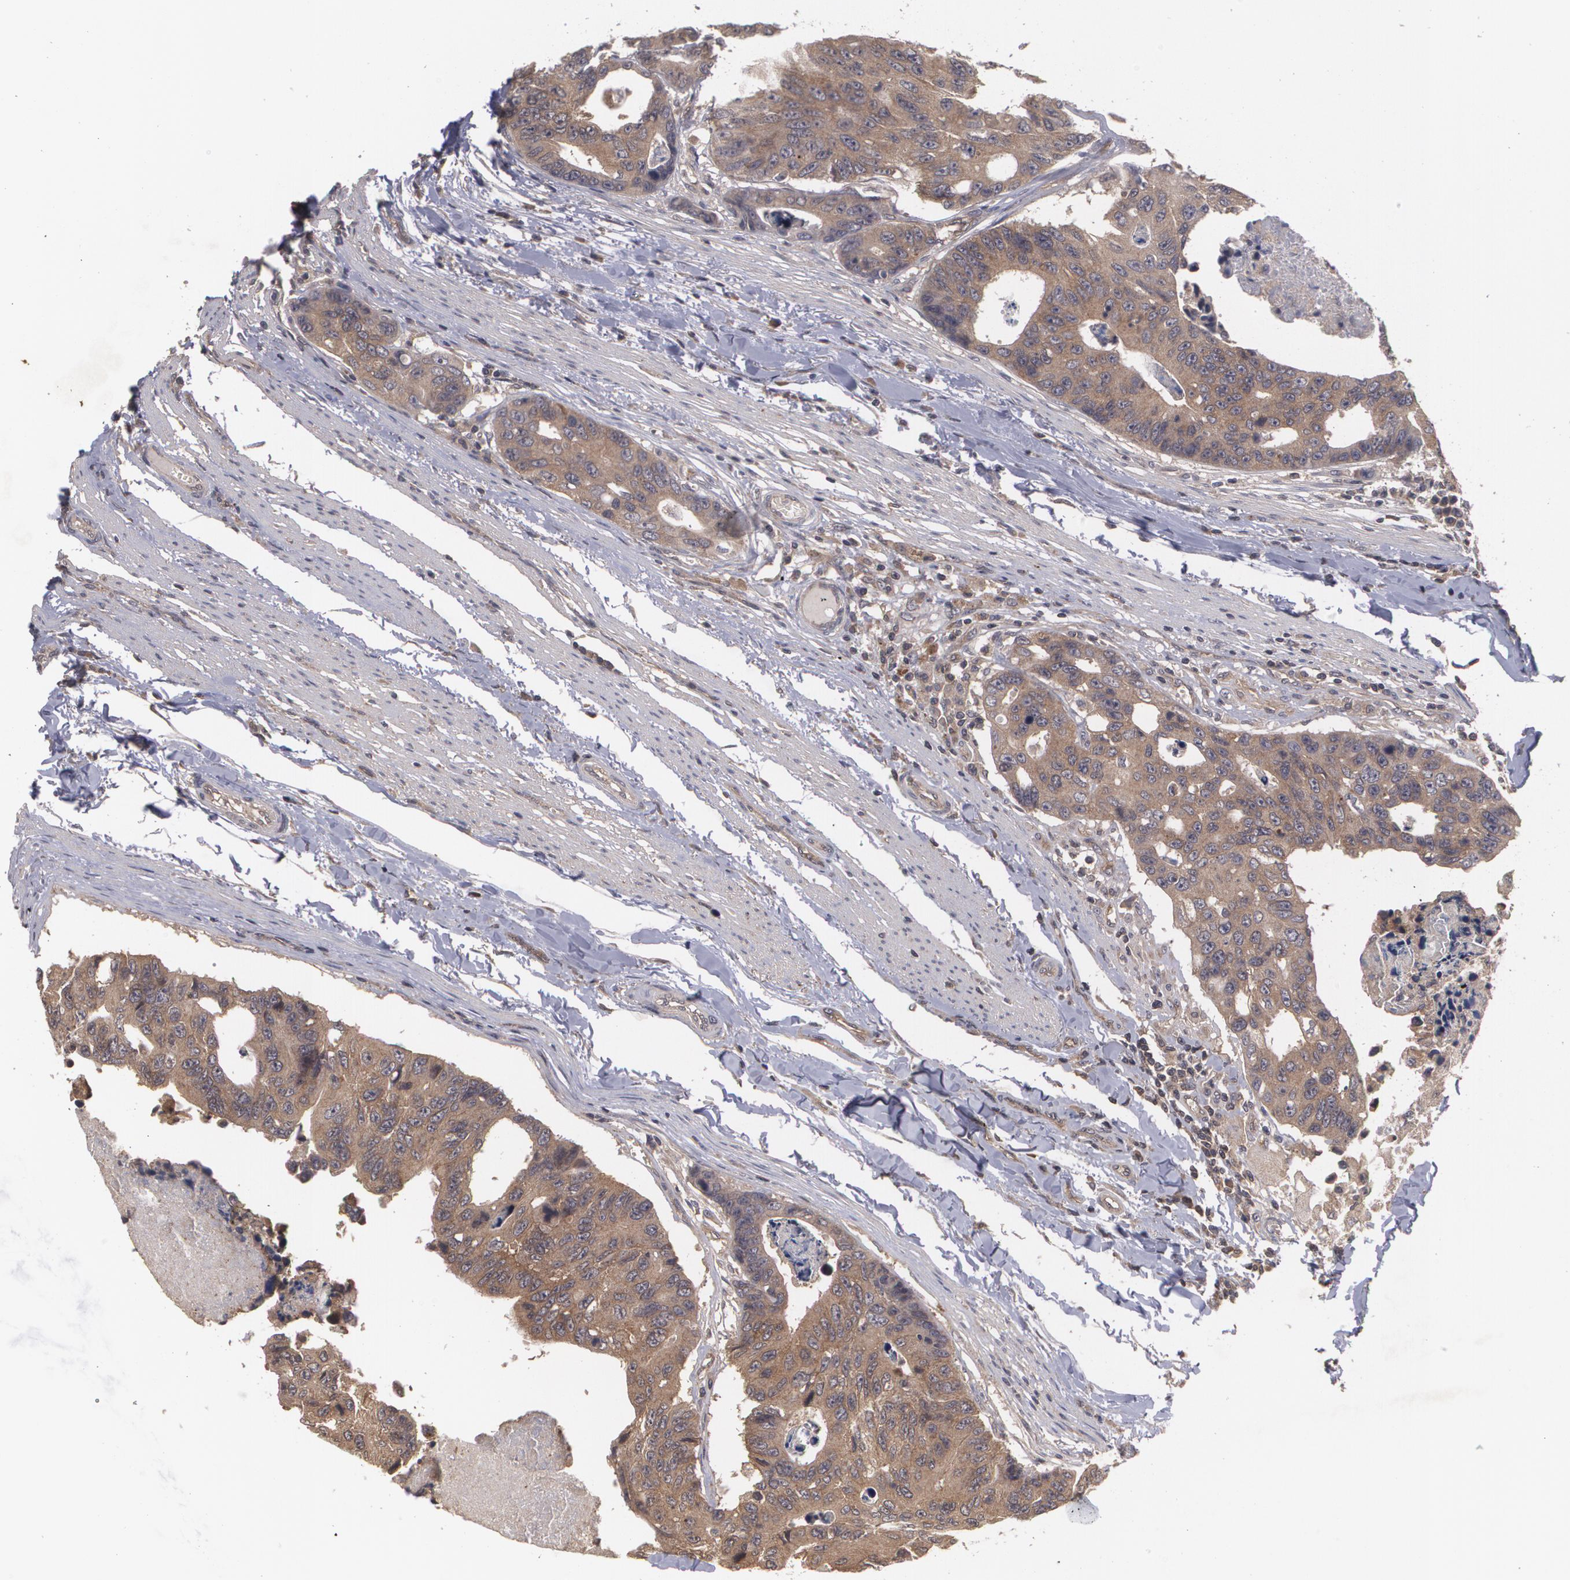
{"staining": {"intensity": "weak", "quantity": ">75%", "location": "cytoplasmic/membranous"}, "tissue": "colorectal cancer", "cell_type": "Tumor cells", "image_type": "cancer", "snomed": [{"axis": "morphology", "description": "Adenocarcinoma, NOS"}, {"axis": "topography", "description": "Colon"}], "caption": "This is an image of IHC staining of colorectal cancer (adenocarcinoma), which shows weak positivity in the cytoplasmic/membranous of tumor cells.", "gene": "HRAS", "patient": {"sex": "female", "age": 86}}